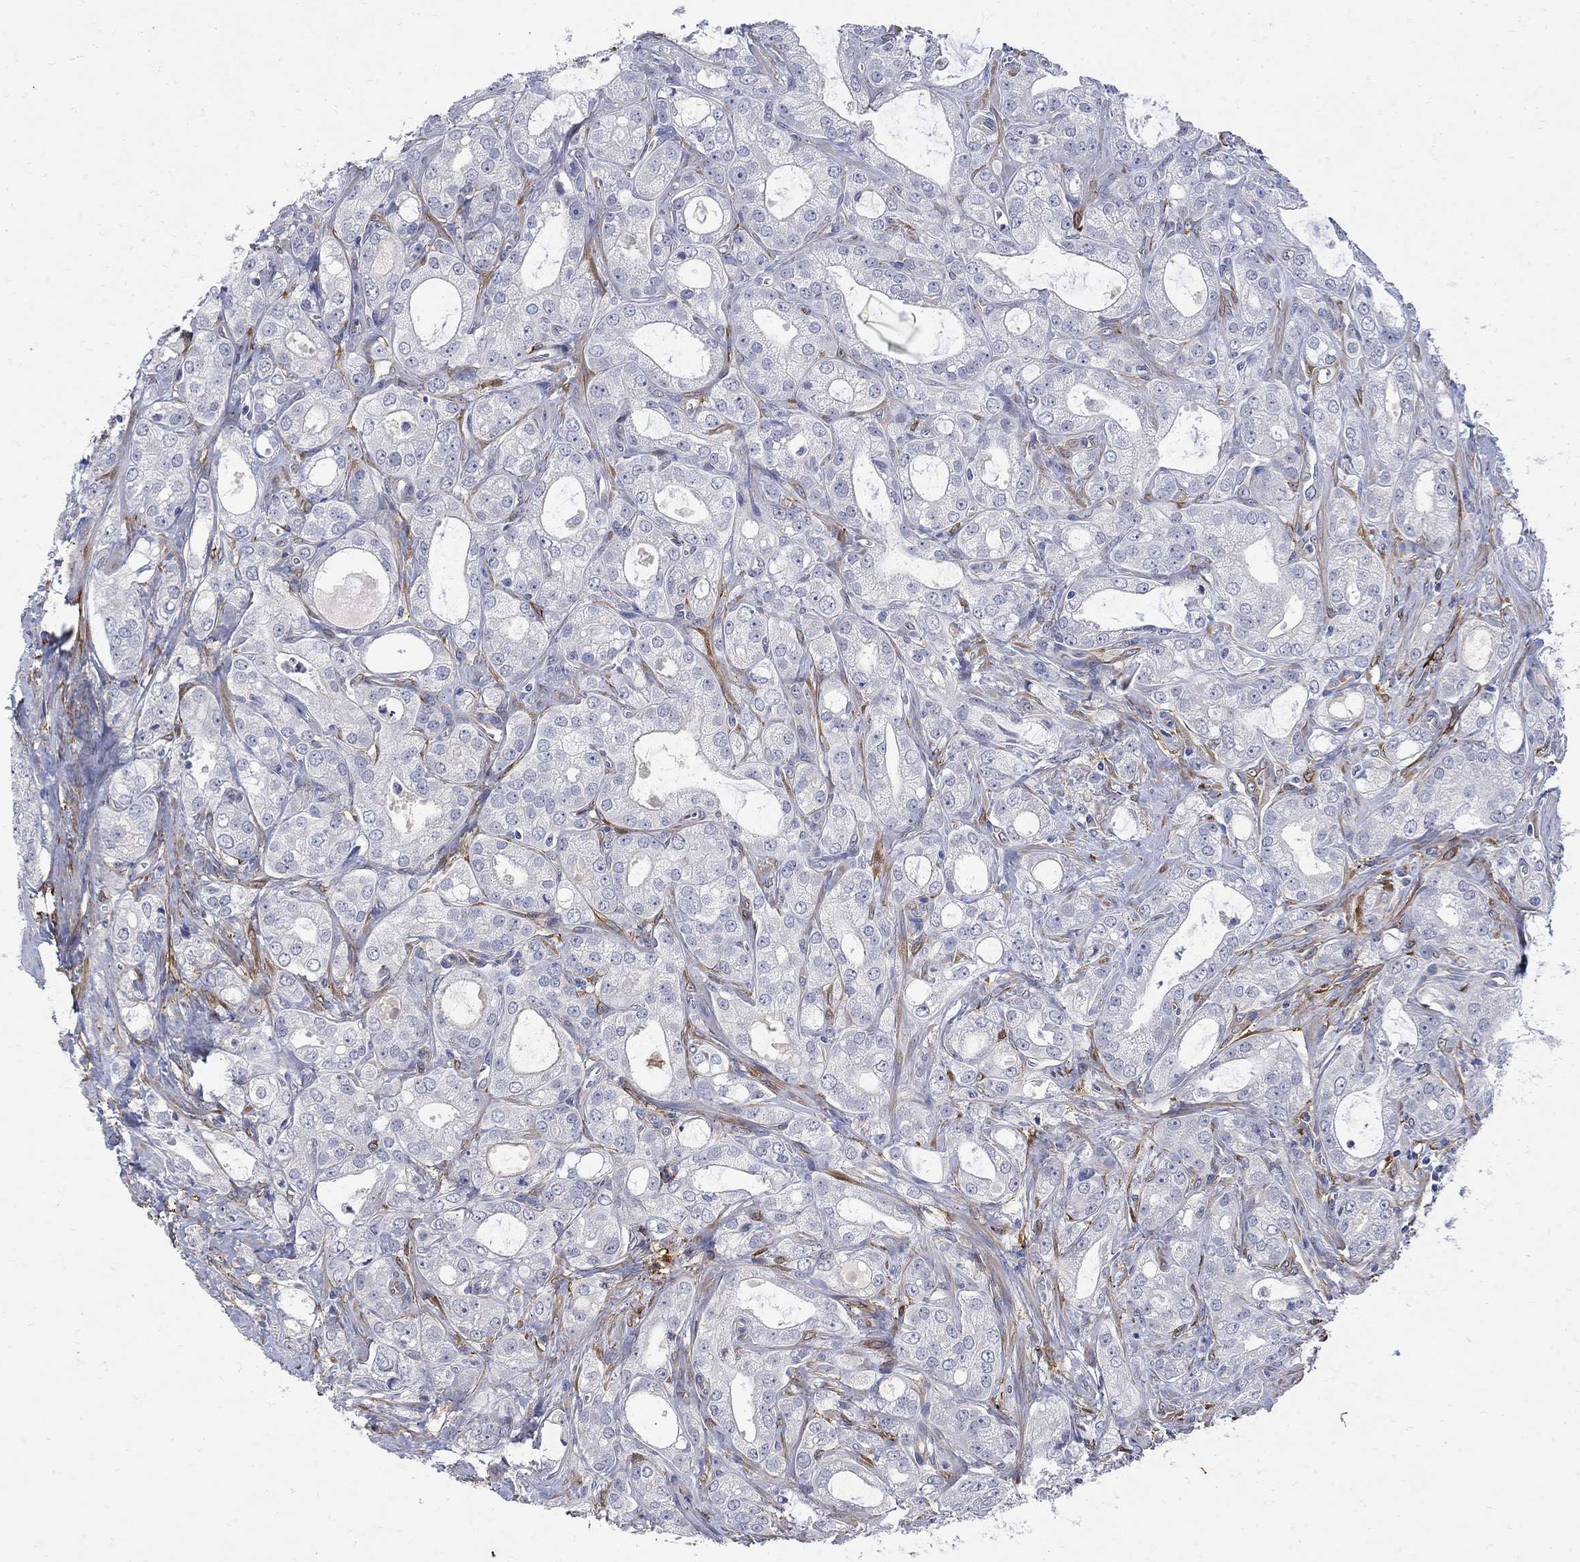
{"staining": {"intensity": "negative", "quantity": "none", "location": "none"}, "tissue": "prostate cancer", "cell_type": "Tumor cells", "image_type": "cancer", "snomed": [{"axis": "morphology", "description": "Adenocarcinoma, NOS"}, {"axis": "morphology", "description": "Adenocarcinoma, High grade"}, {"axis": "topography", "description": "Prostate"}], "caption": "IHC photomicrograph of neoplastic tissue: human high-grade adenocarcinoma (prostate) stained with DAB (3,3'-diaminobenzidine) shows no significant protein staining in tumor cells.", "gene": "TGM2", "patient": {"sex": "male", "age": 70}}